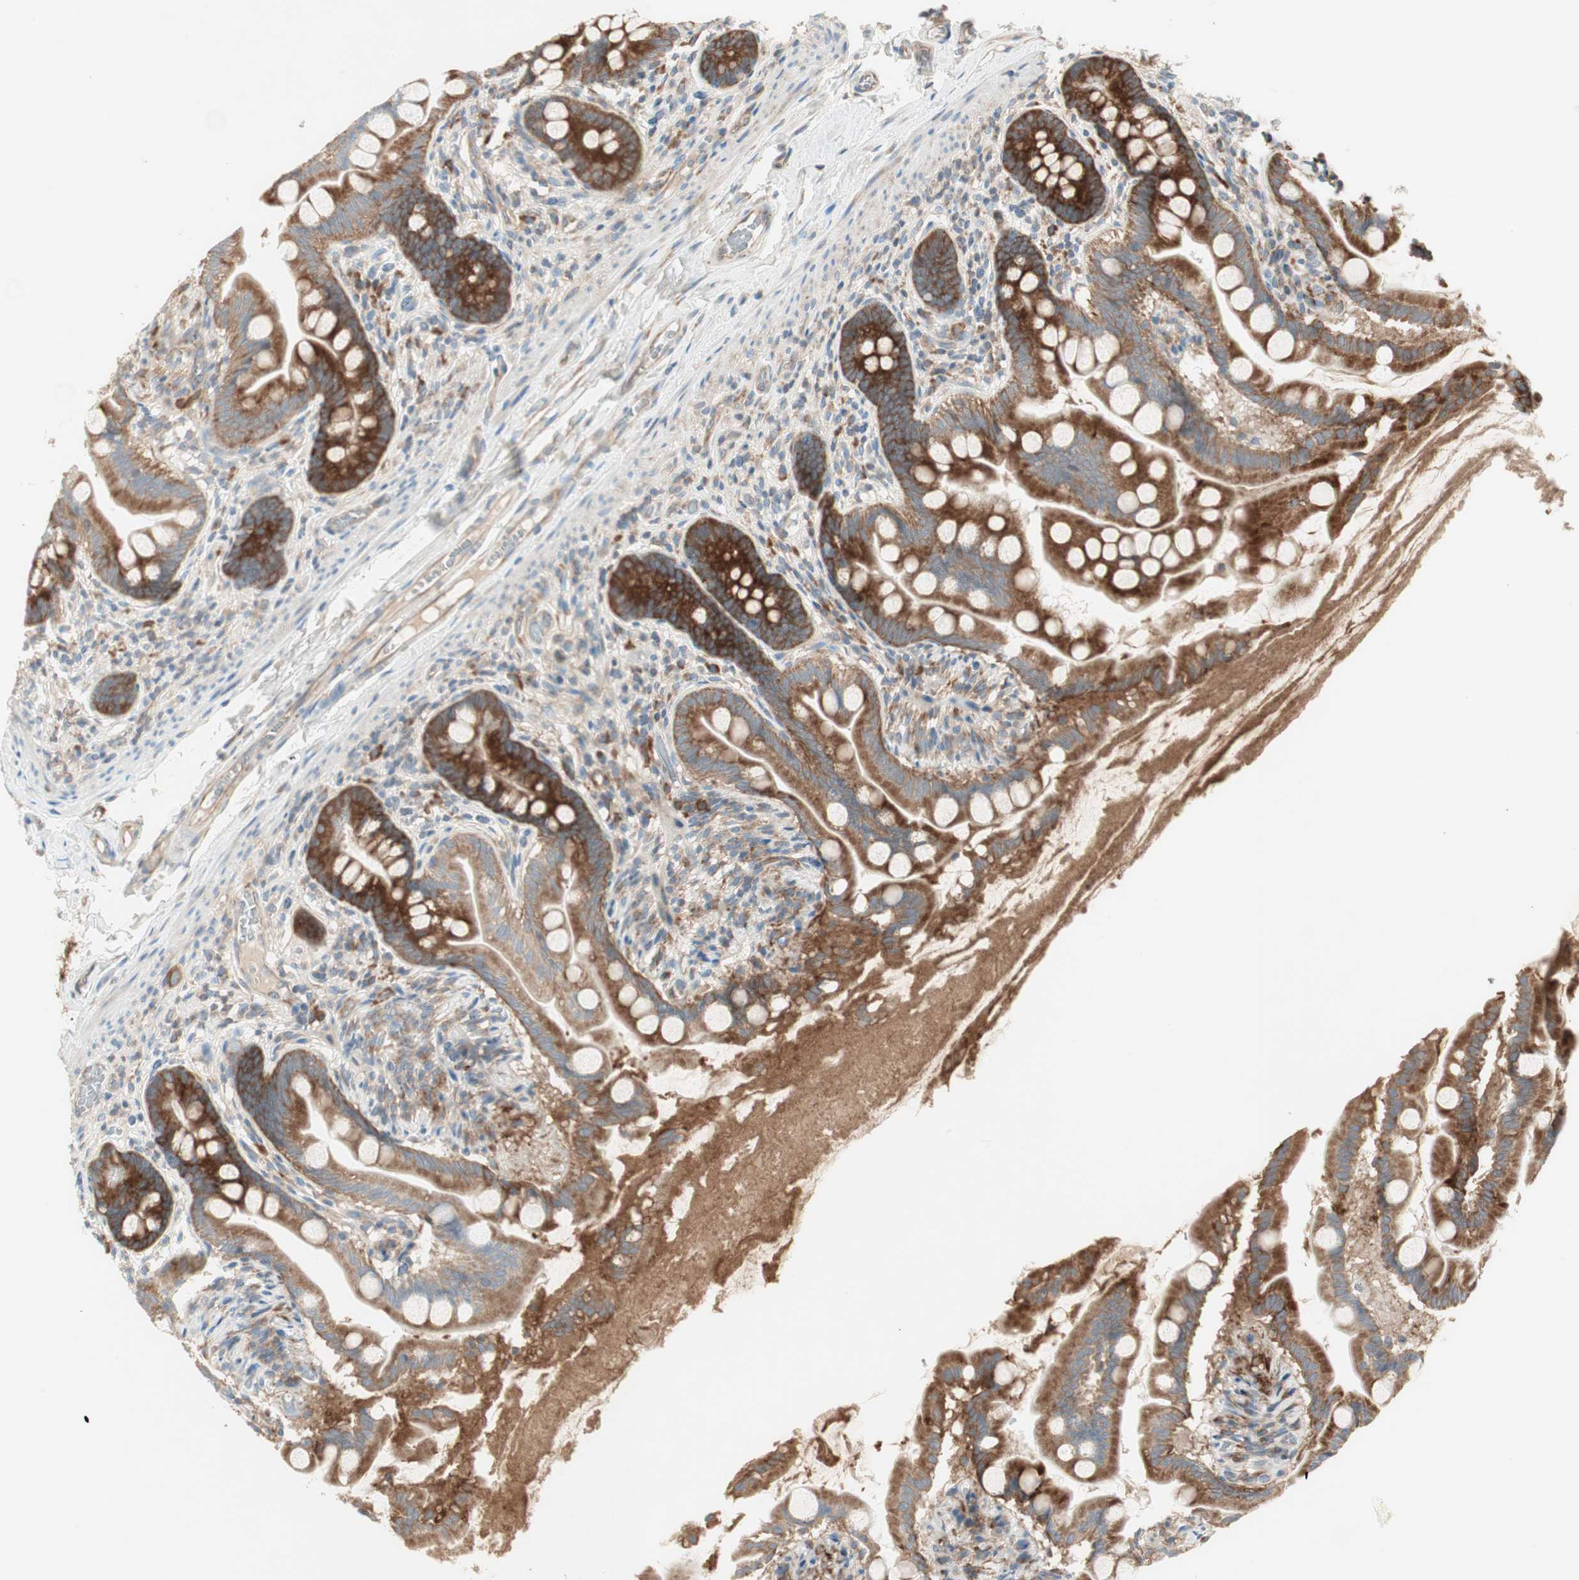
{"staining": {"intensity": "strong", "quantity": ">75%", "location": "cytoplasmic/membranous"}, "tissue": "small intestine", "cell_type": "Glandular cells", "image_type": "normal", "snomed": [{"axis": "morphology", "description": "Normal tissue, NOS"}, {"axis": "topography", "description": "Small intestine"}], "caption": "Immunohistochemistry micrograph of normal small intestine: human small intestine stained using immunohistochemistry exhibits high levels of strong protein expression localized specifically in the cytoplasmic/membranous of glandular cells, appearing as a cytoplasmic/membranous brown color.", "gene": "RPL23", "patient": {"sex": "female", "age": 56}}